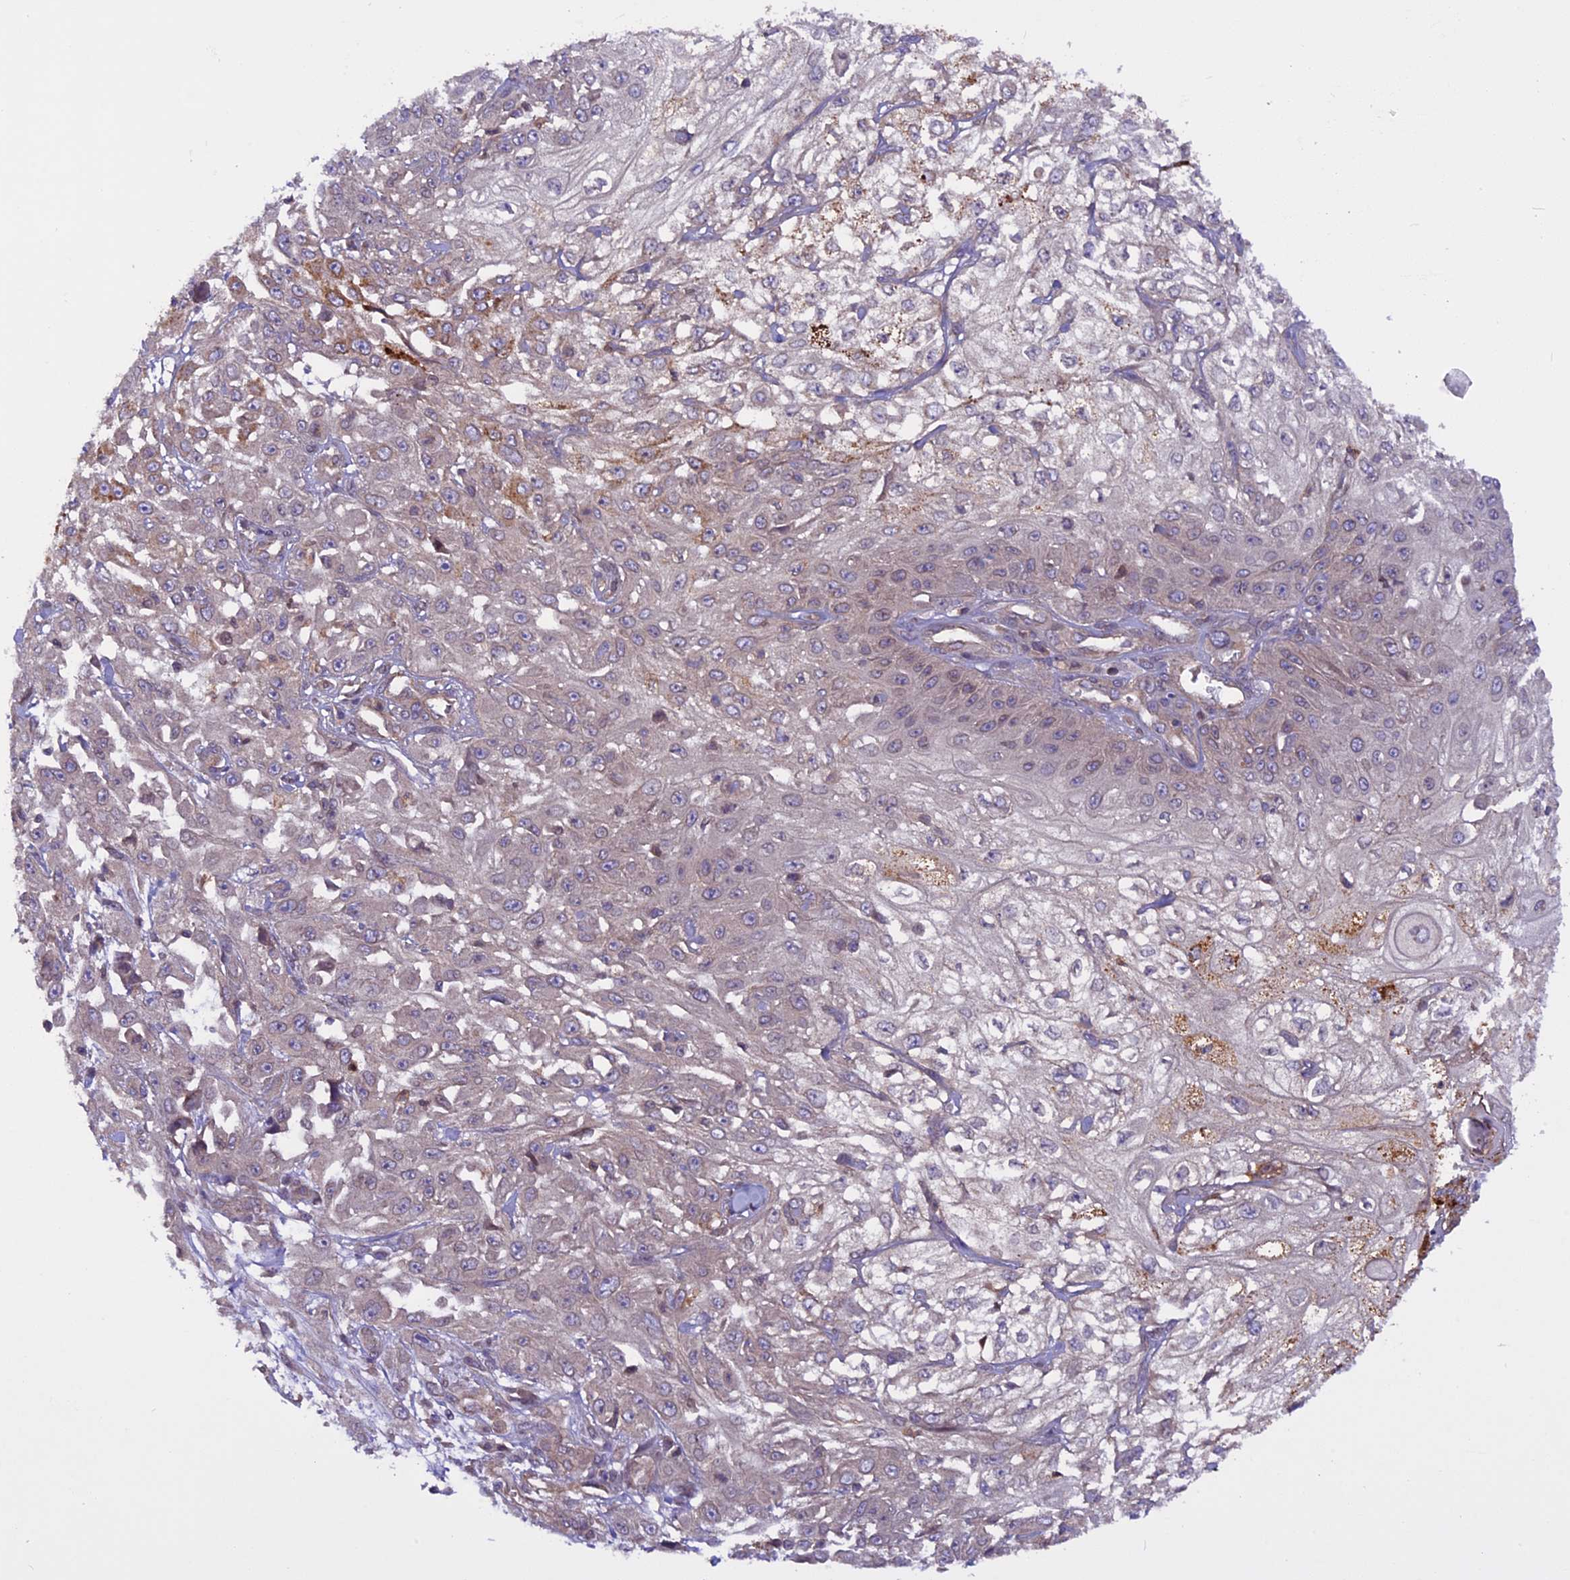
{"staining": {"intensity": "moderate", "quantity": "<25%", "location": "cytoplasmic/membranous"}, "tissue": "skin cancer", "cell_type": "Tumor cells", "image_type": "cancer", "snomed": [{"axis": "morphology", "description": "Squamous cell carcinoma, NOS"}, {"axis": "morphology", "description": "Squamous cell carcinoma, metastatic, NOS"}, {"axis": "topography", "description": "Skin"}, {"axis": "topography", "description": "Lymph node"}], "caption": "Squamous cell carcinoma (skin) stained for a protein (brown) shows moderate cytoplasmic/membranous positive expression in about <25% of tumor cells.", "gene": "CCDC125", "patient": {"sex": "male", "age": 75}}